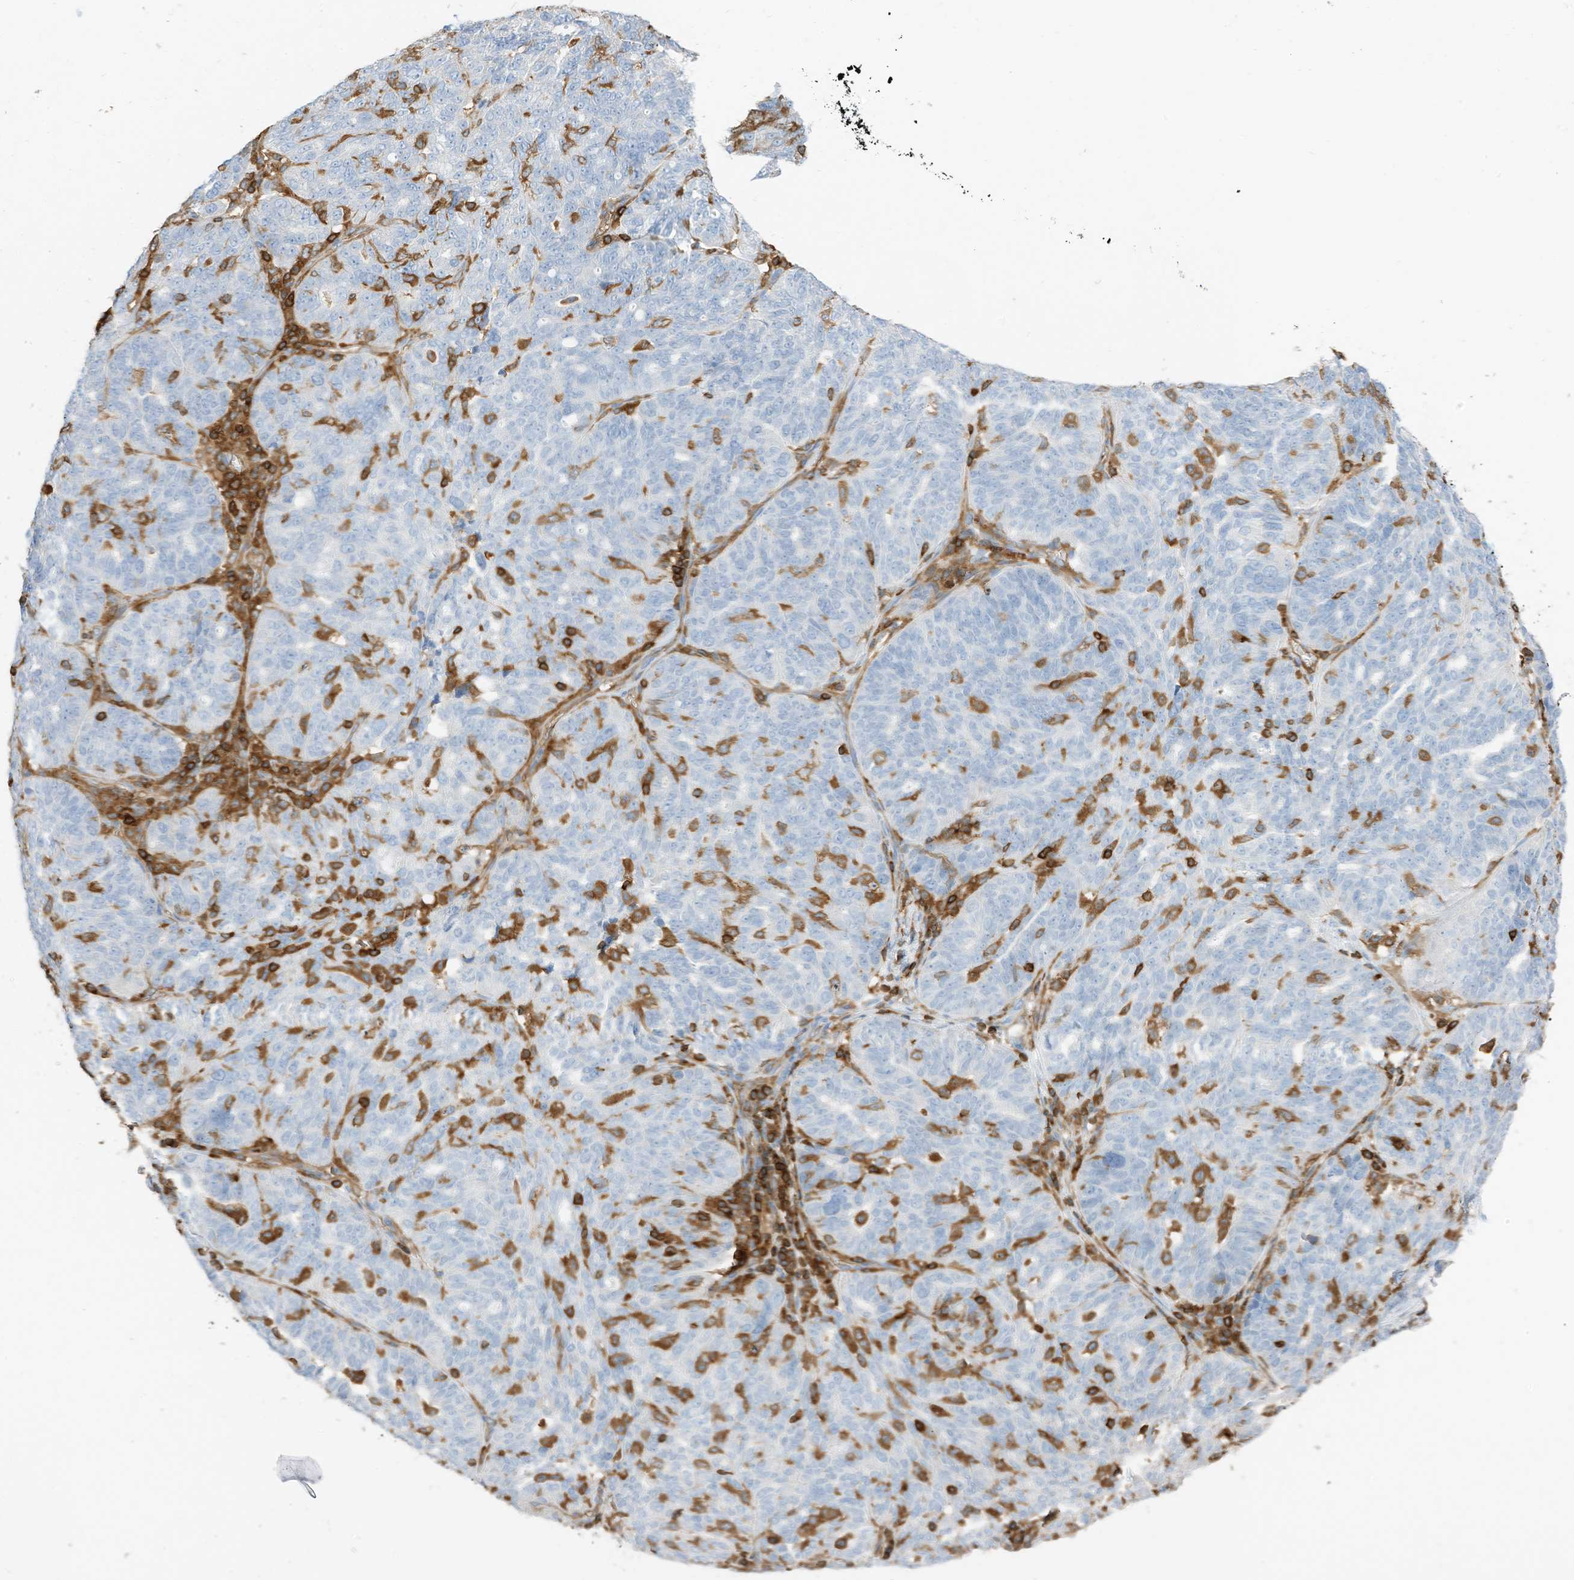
{"staining": {"intensity": "negative", "quantity": "none", "location": "none"}, "tissue": "ovarian cancer", "cell_type": "Tumor cells", "image_type": "cancer", "snomed": [{"axis": "morphology", "description": "Cystadenocarcinoma, serous, NOS"}, {"axis": "topography", "description": "Ovary"}], "caption": "DAB (3,3'-diaminobenzidine) immunohistochemical staining of human ovarian cancer displays no significant positivity in tumor cells.", "gene": "ARHGAP25", "patient": {"sex": "female", "age": 59}}